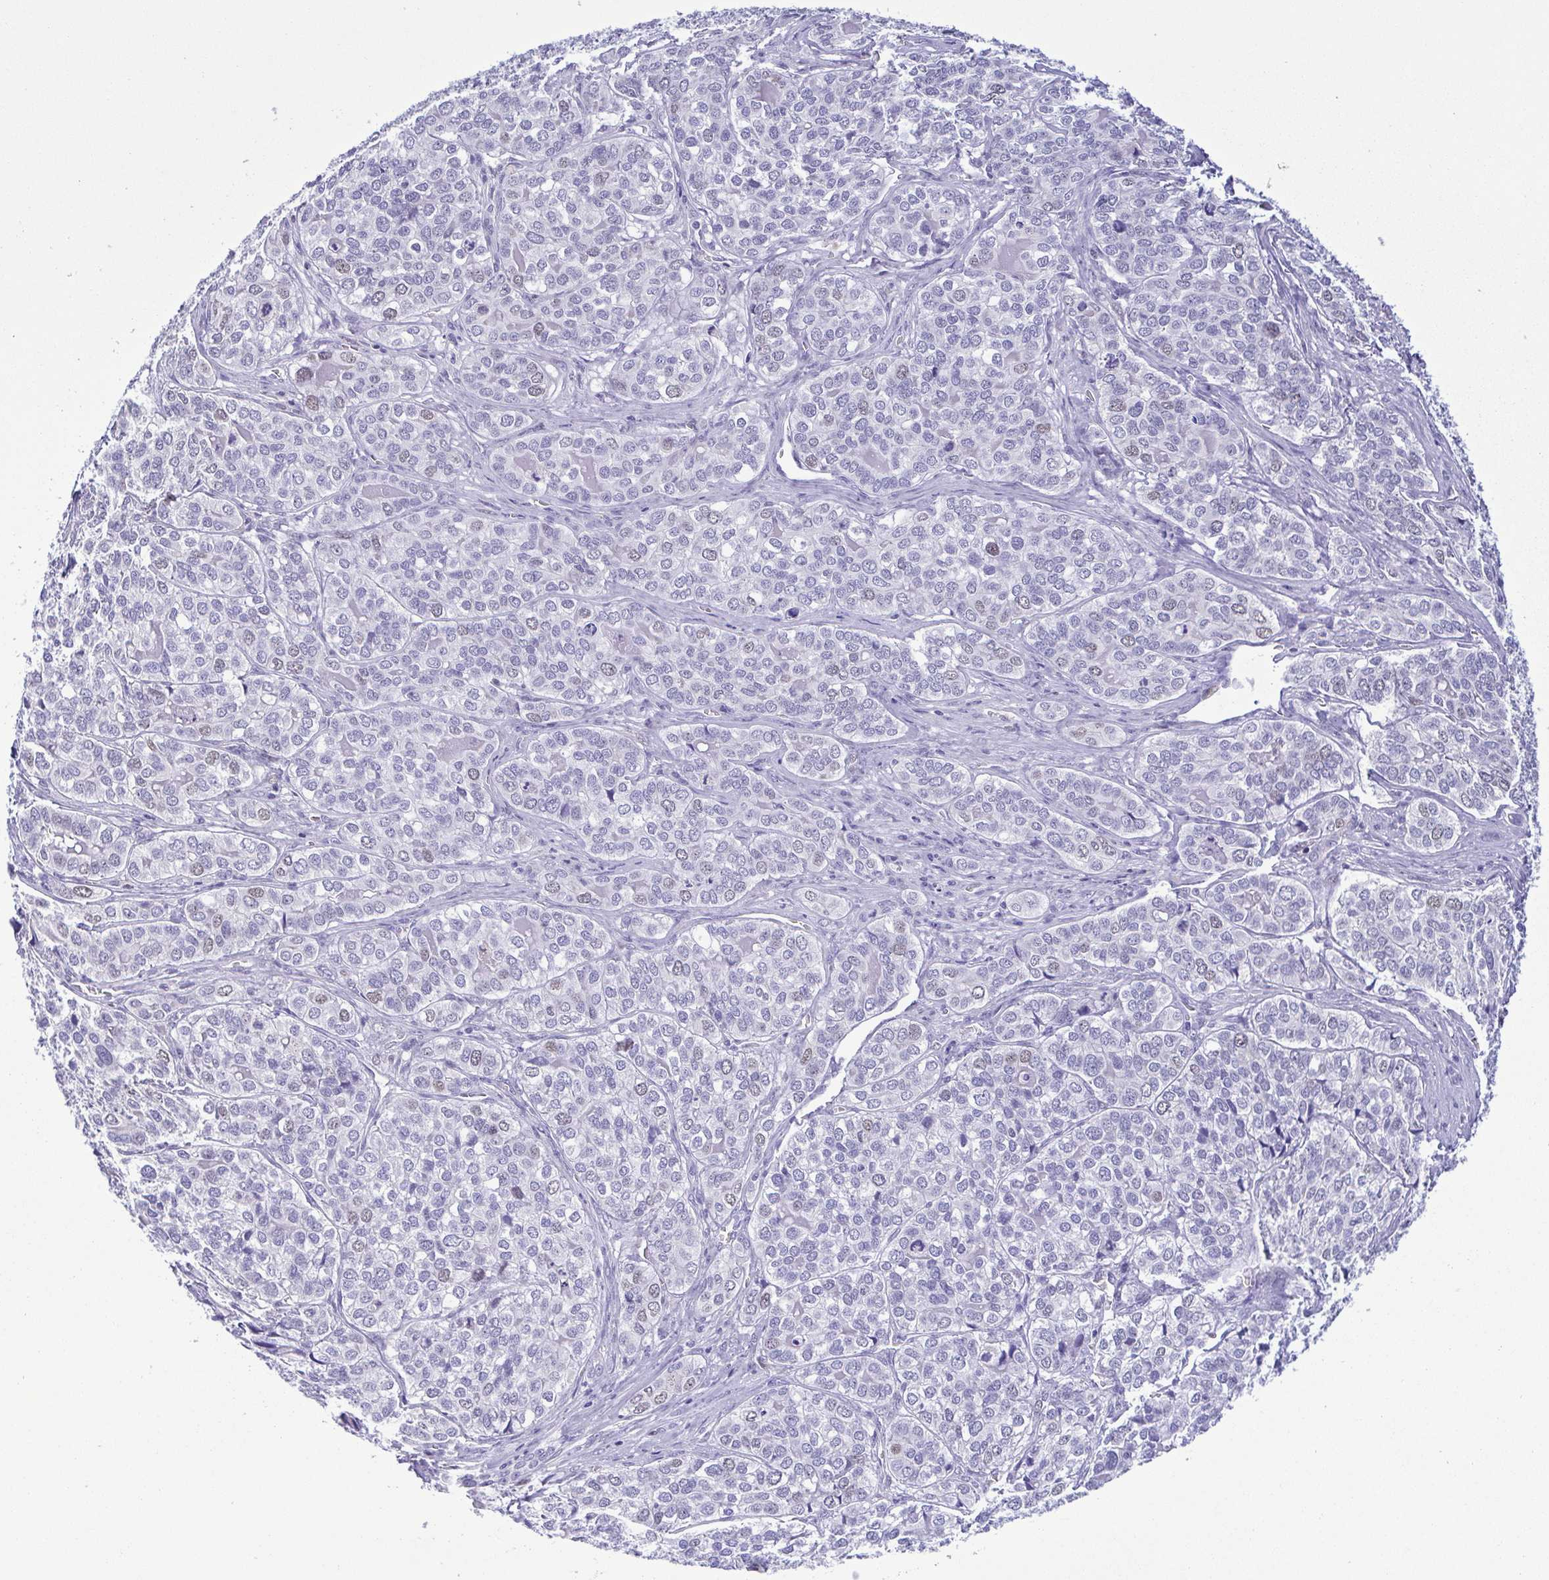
{"staining": {"intensity": "moderate", "quantity": "<25%", "location": "nuclear"}, "tissue": "liver cancer", "cell_type": "Tumor cells", "image_type": "cancer", "snomed": [{"axis": "morphology", "description": "Cholangiocarcinoma"}, {"axis": "topography", "description": "Liver"}], "caption": "Immunohistochemistry (IHC) photomicrograph of human liver cholangiocarcinoma stained for a protein (brown), which shows low levels of moderate nuclear expression in approximately <25% of tumor cells.", "gene": "TIPIN", "patient": {"sex": "male", "age": 56}}